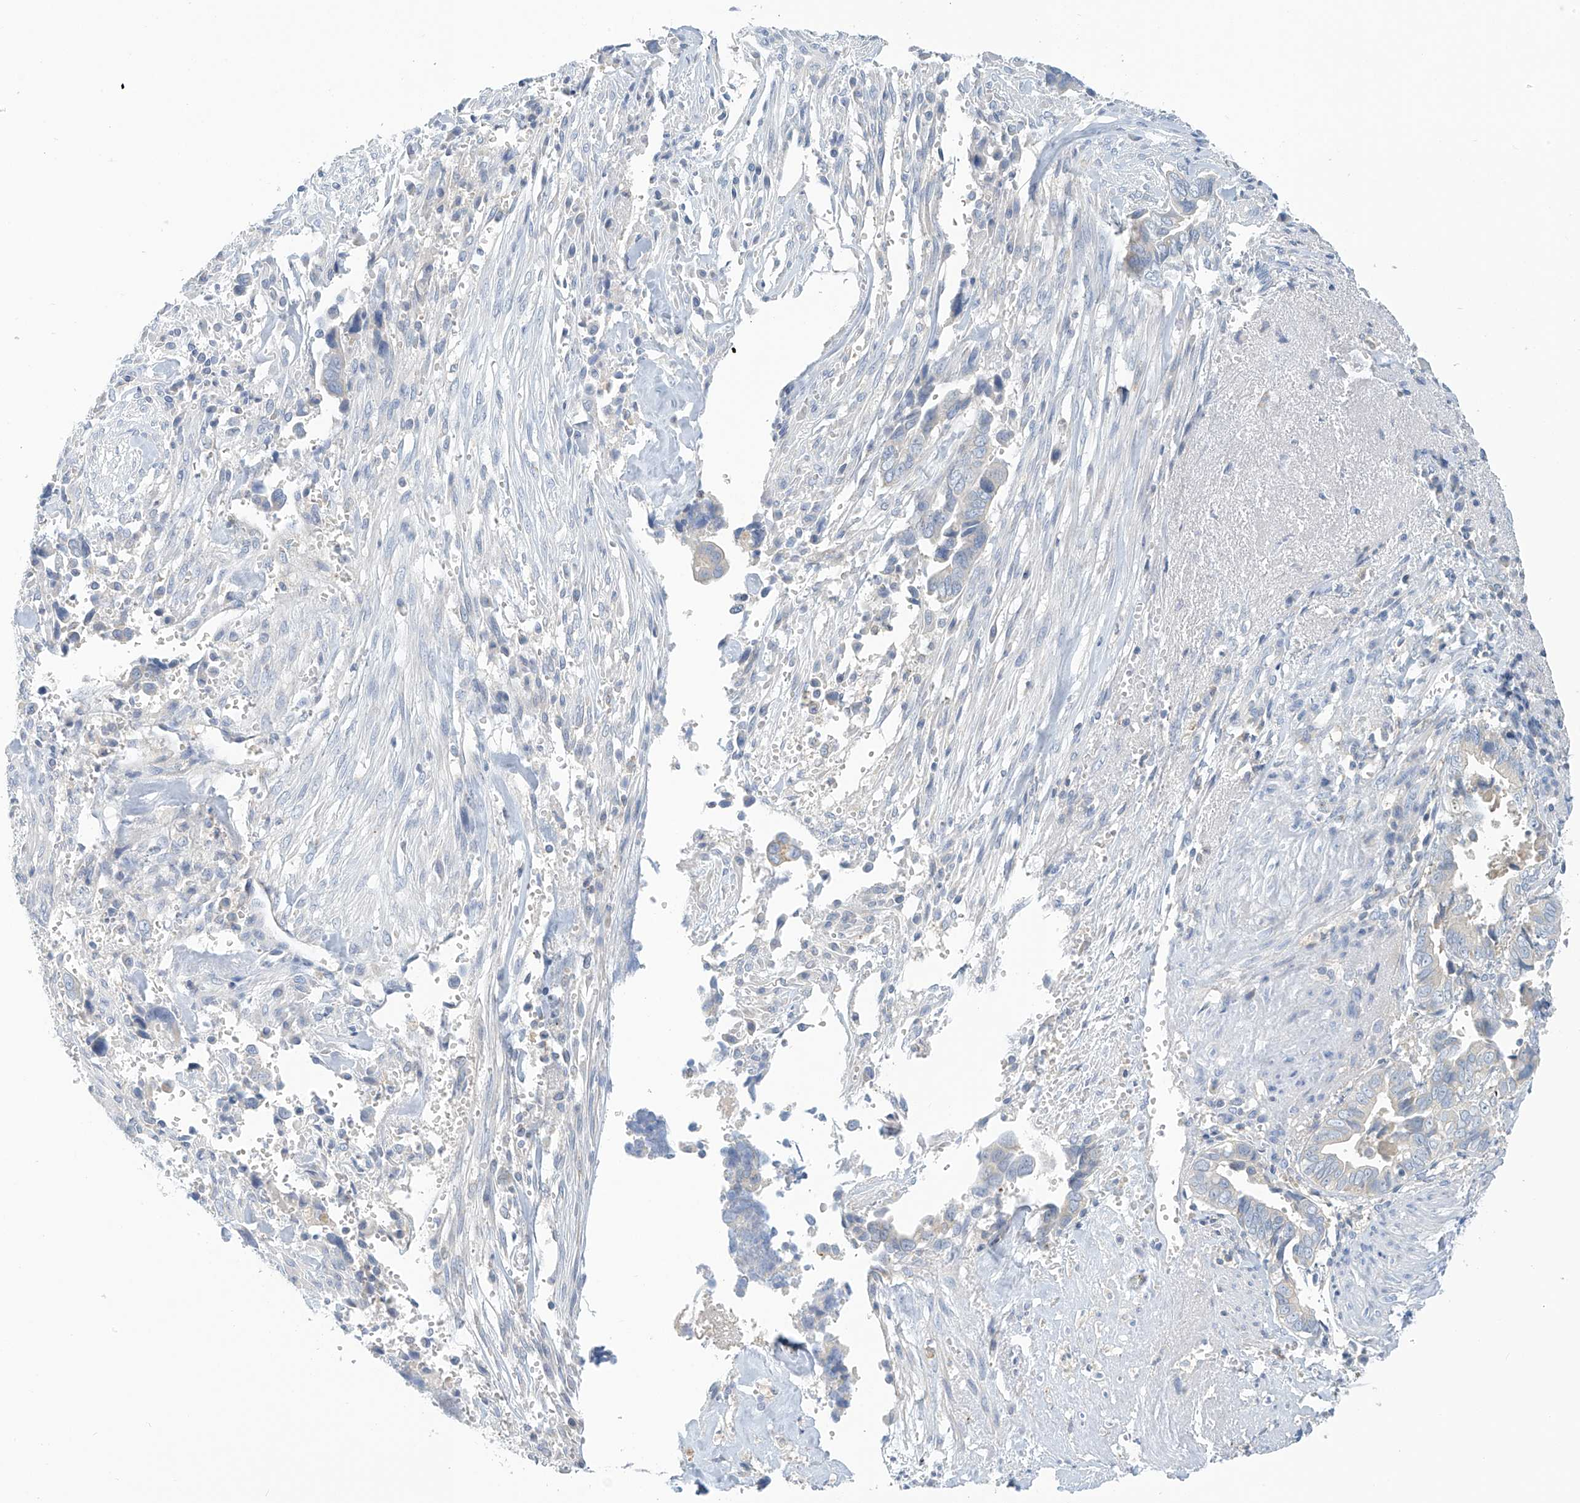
{"staining": {"intensity": "negative", "quantity": "none", "location": "none"}, "tissue": "liver cancer", "cell_type": "Tumor cells", "image_type": "cancer", "snomed": [{"axis": "morphology", "description": "Cholangiocarcinoma"}, {"axis": "topography", "description": "Liver"}], "caption": "This is a histopathology image of immunohistochemistry (IHC) staining of liver cholangiocarcinoma, which shows no staining in tumor cells.", "gene": "SLC6A12", "patient": {"sex": "female", "age": 79}}